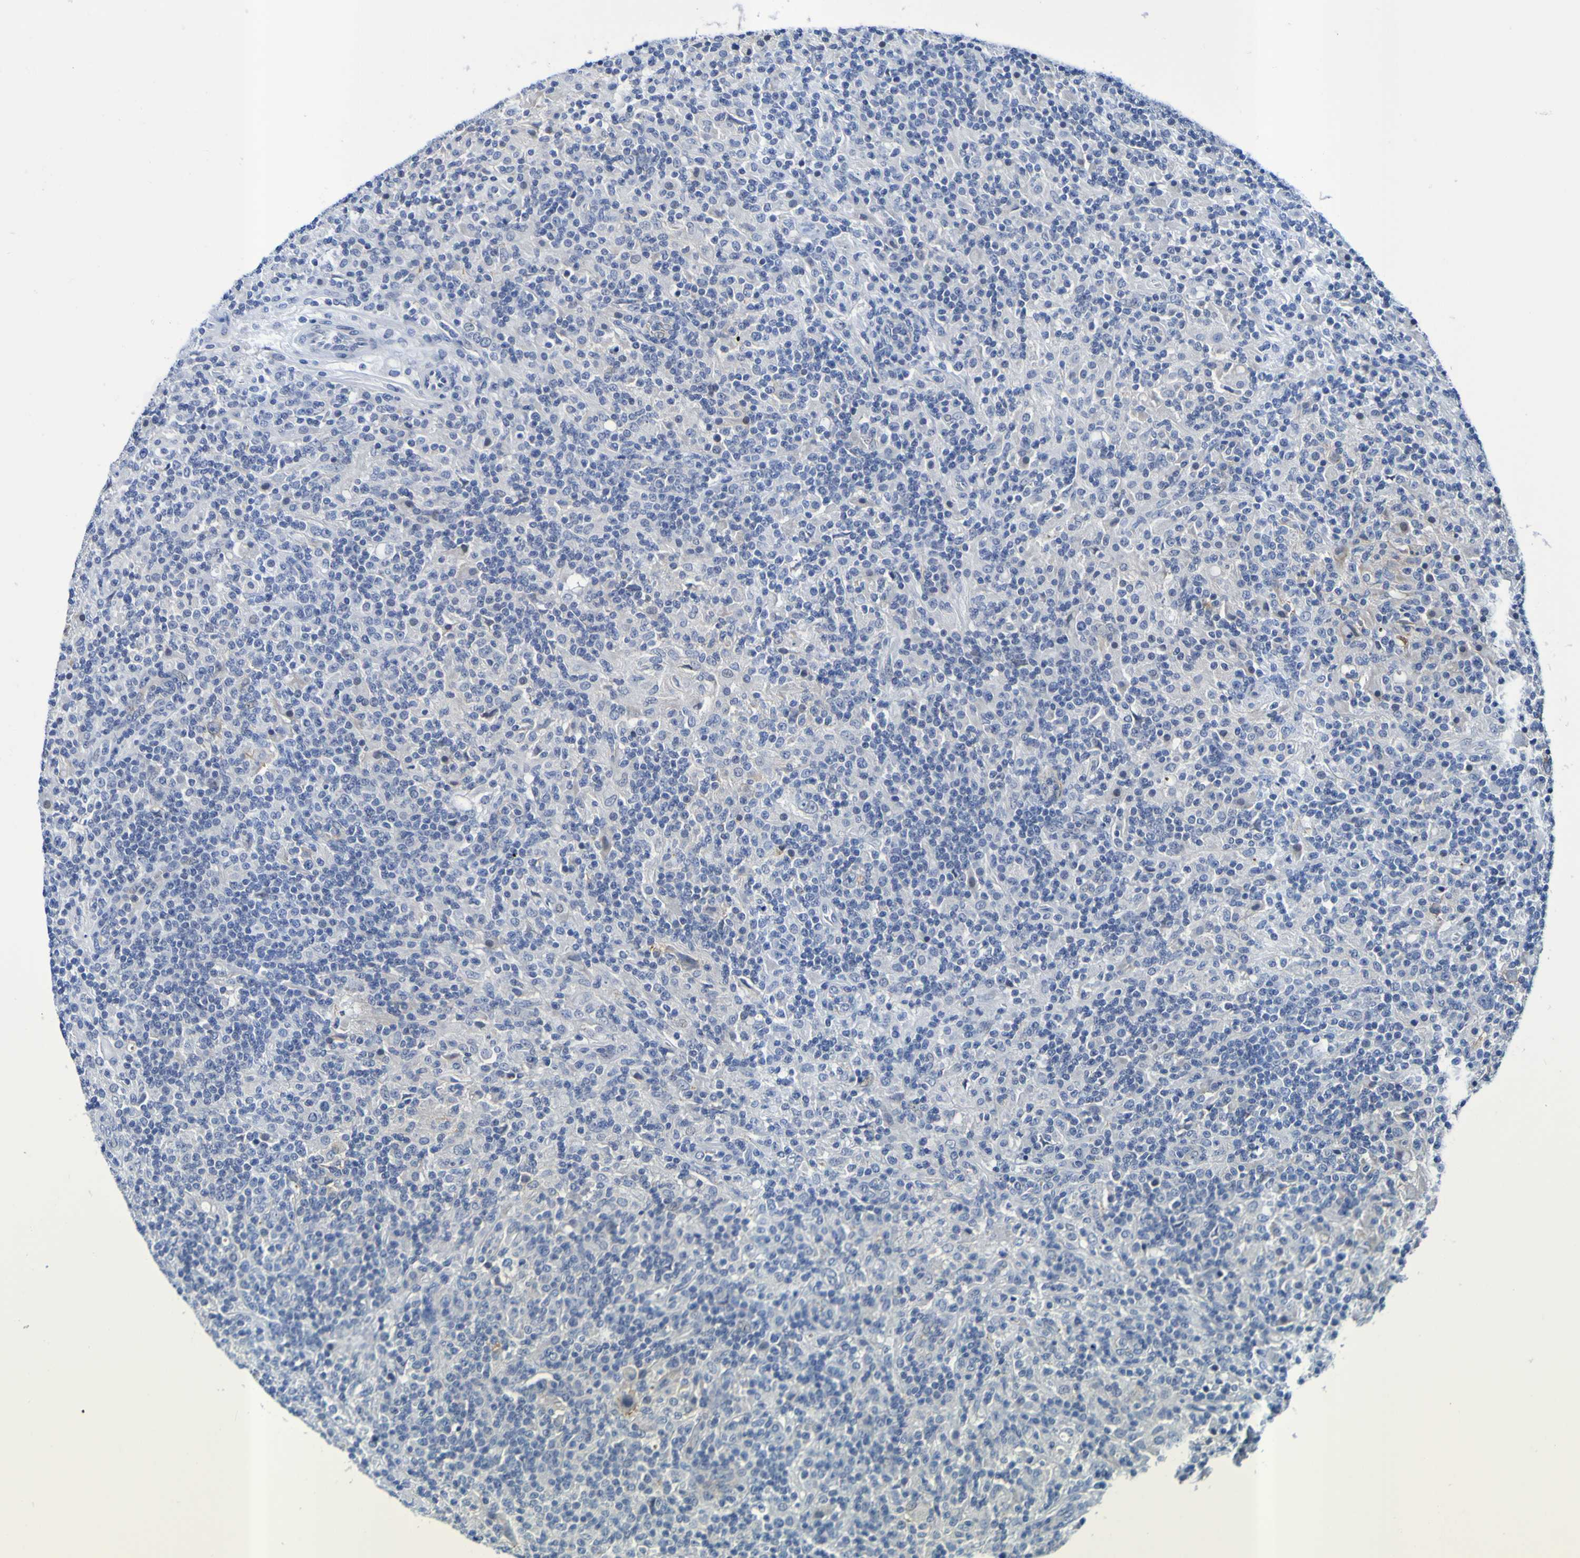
{"staining": {"intensity": "negative", "quantity": "none", "location": "none"}, "tissue": "lymphoma", "cell_type": "Tumor cells", "image_type": "cancer", "snomed": [{"axis": "morphology", "description": "Hodgkin's disease, NOS"}, {"axis": "topography", "description": "Lymph node"}], "caption": "IHC image of human Hodgkin's disease stained for a protein (brown), which demonstrates no staining in tumor cells. The staining is performed using DAB brown chromogen with nuclei counter-stained in using hematoxylin.", "gene": "VMA21", "patient": {"sex": "male", "age": 70}}